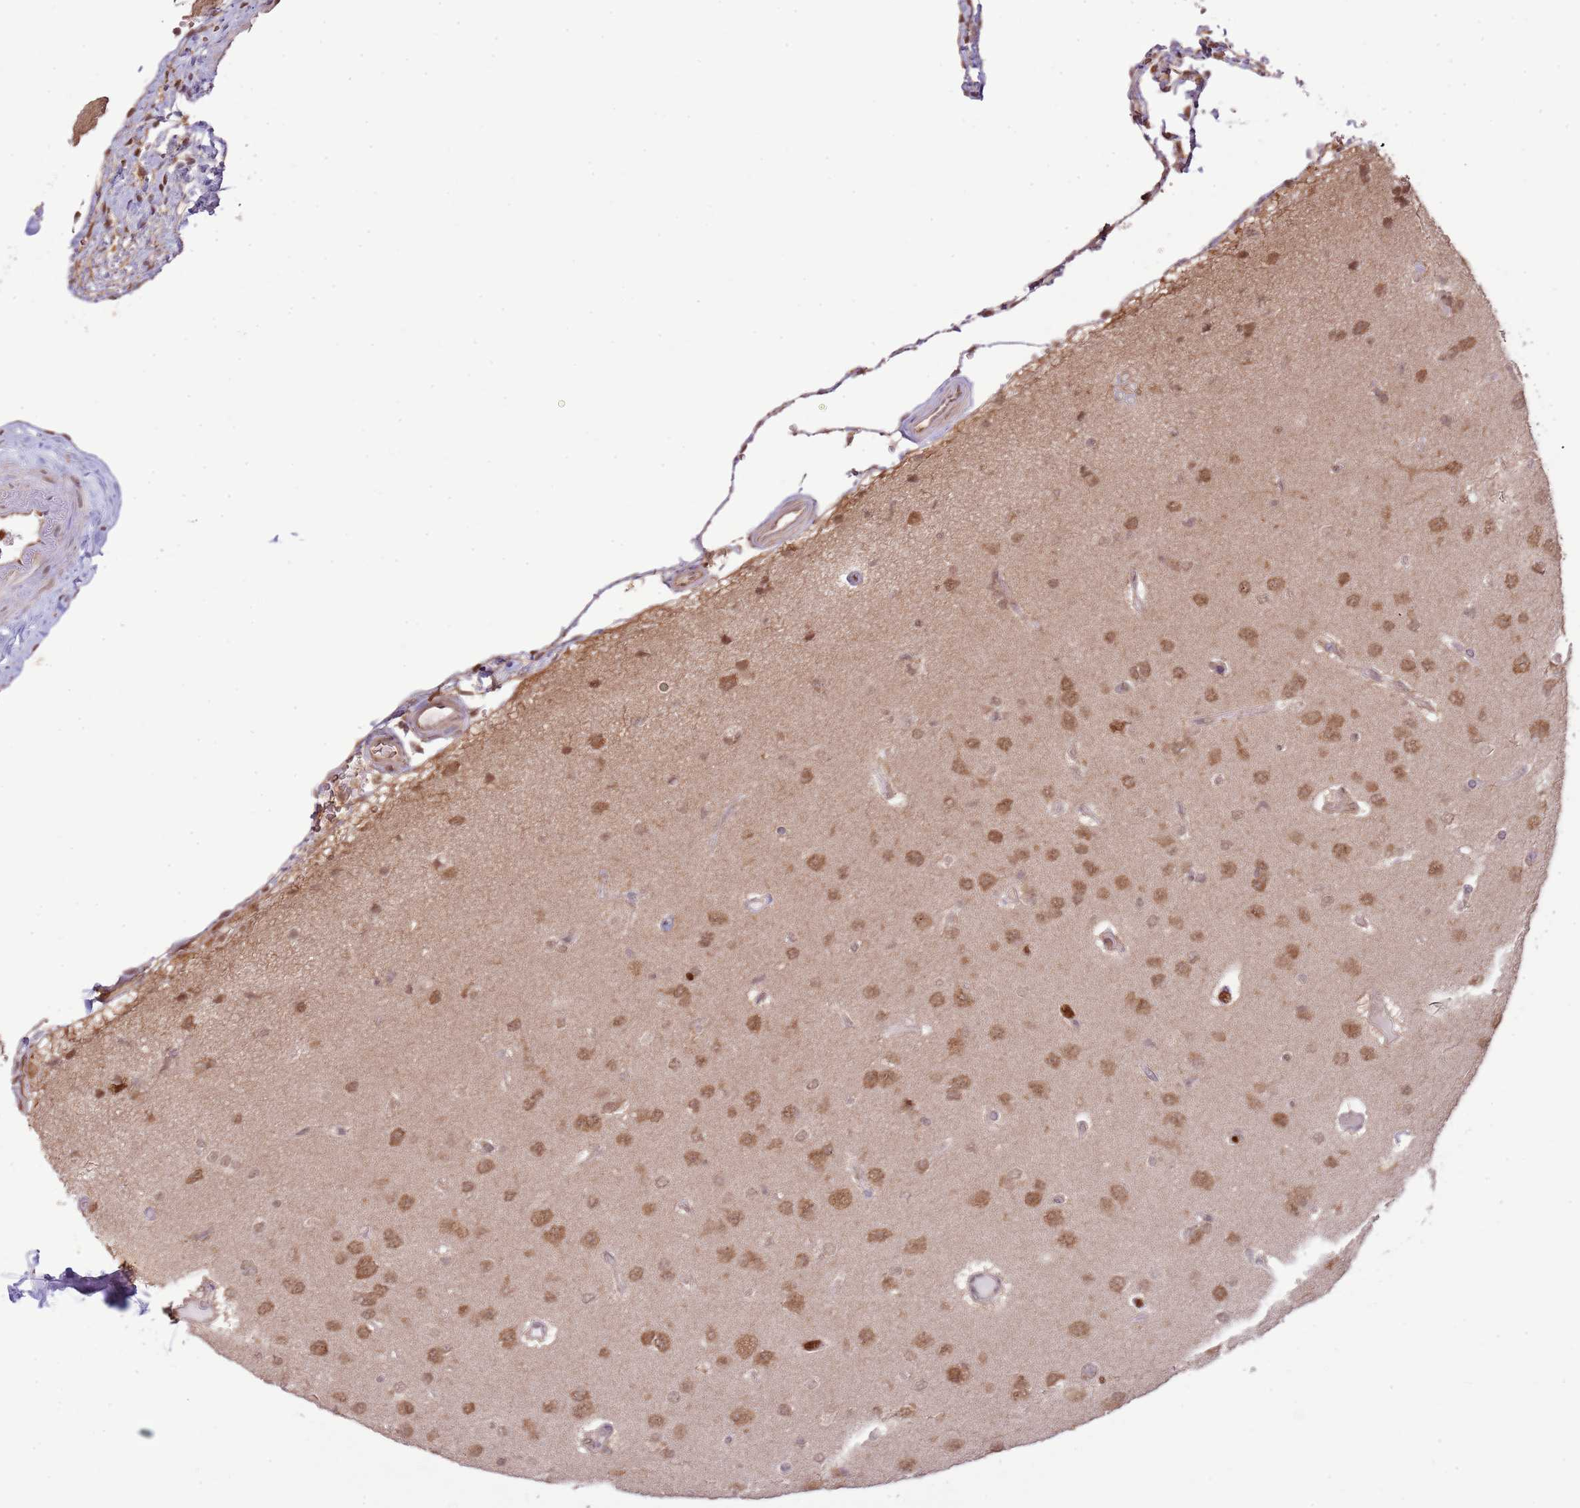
{"staining": {"intensity": "moderate", "quantity": ">75%", "location": "nuclear"}, "tissue": "glioma", "cell_type": "Tumor cells", "image_type": "cancer", "snomed": [{"axis": "morphology", "description": "Glioma, malignant, High grade"}, {"axis": "topography", "description": "Brain"}], "caption": "Immunohistochemistry (IHC) (DAB) staining of glioma shows moderate nuclear protein expression in approximately >75% of tumor cells. (IHC, brightfield microscopy, high magnification).", "gene": "AMIGO1", "patient": {"sex": "male", "age": 77}}